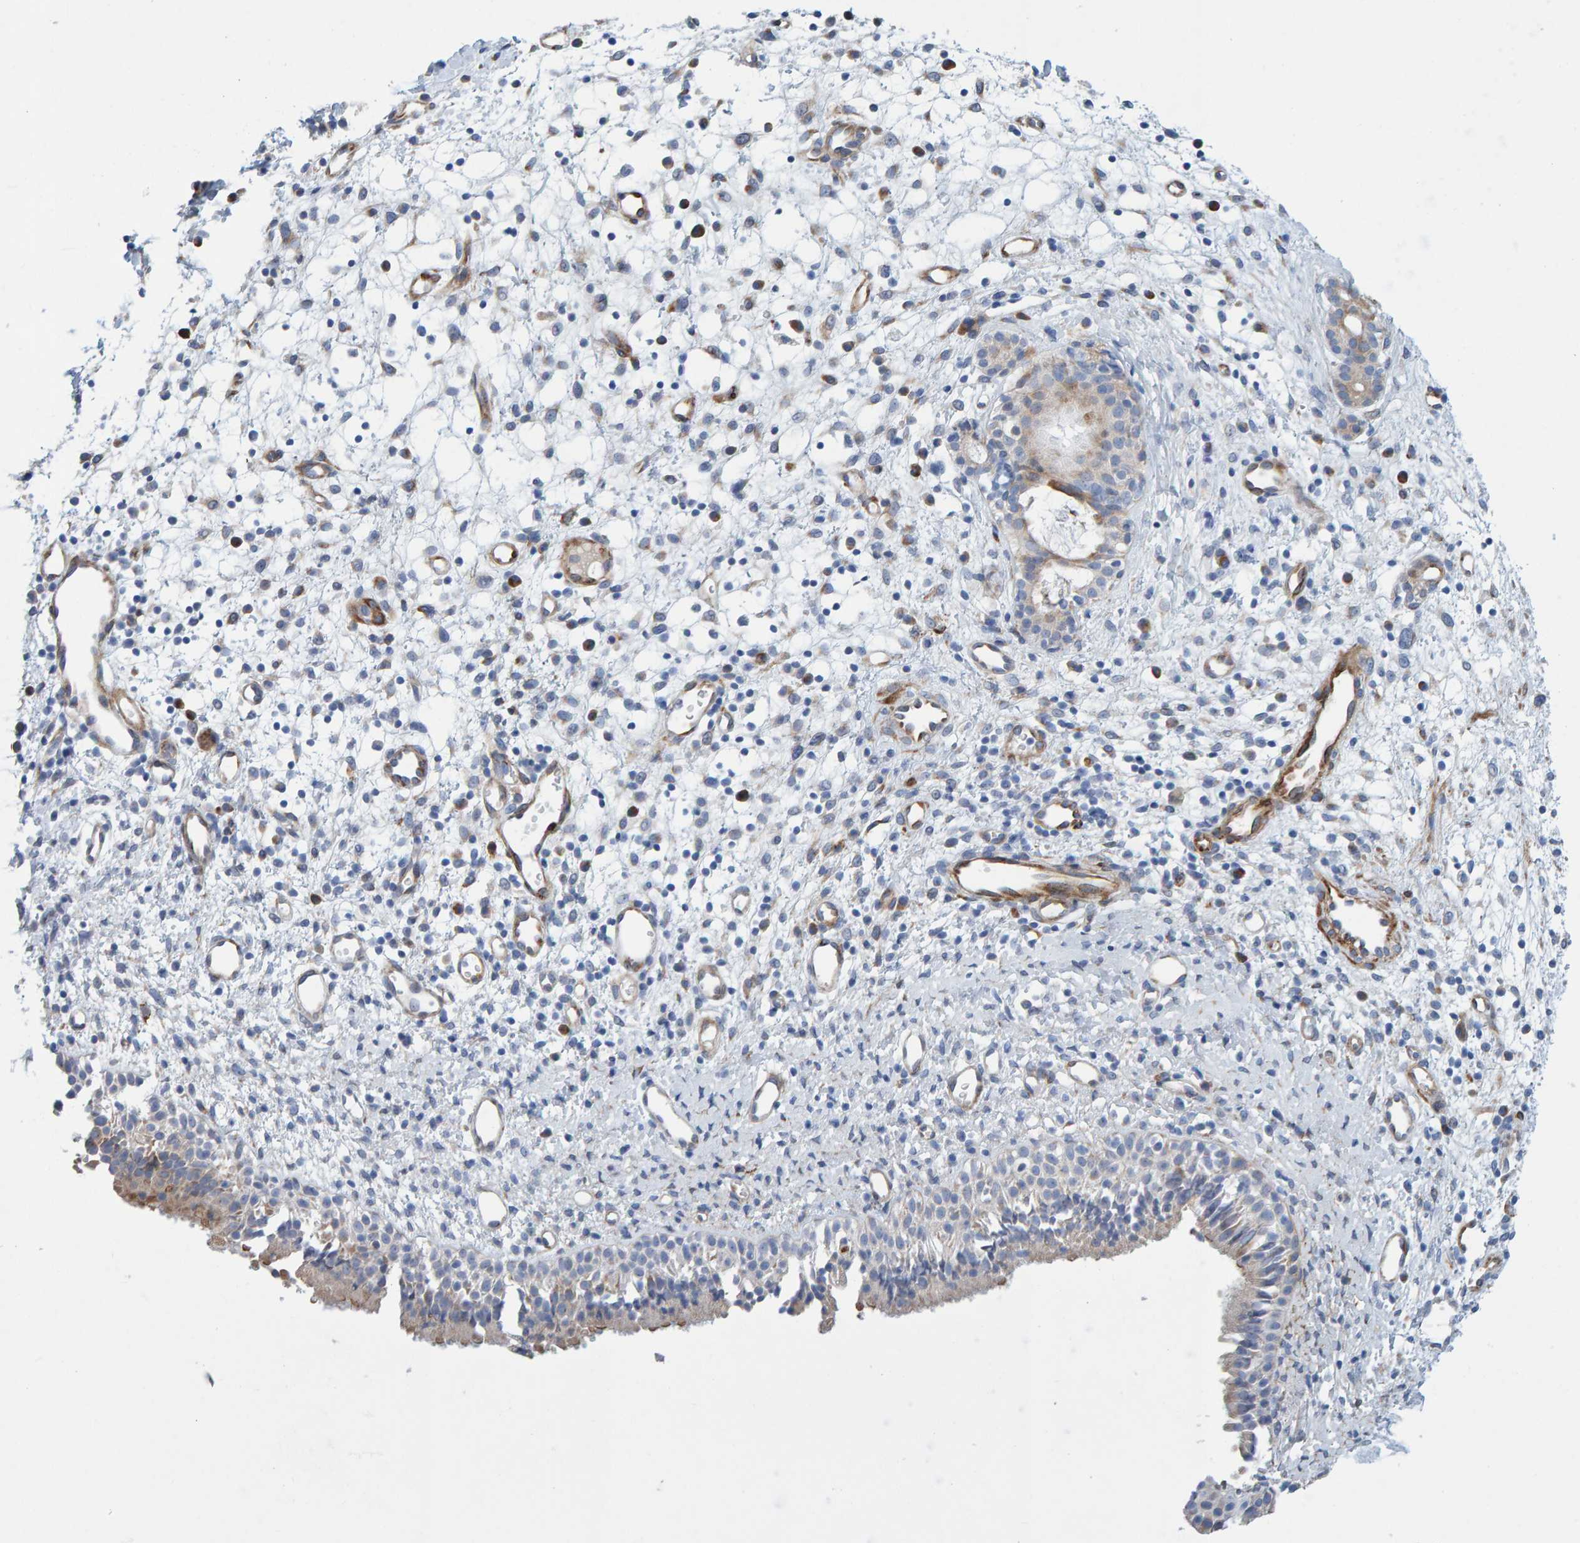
{"staining": {"intensity": "weak", "quantity": "<25%", "location": "cytoplasmic/membranous"}, "tissue": "nasopharynx", "cell_type": "Respiratory epithelial cells", "image_type": "normal", "snomed": [{"axis": "morphology", "description": "Normal tissue, NOS"}, {"axis": "topography", "description": "Nasopharynx"}], "caption": "Protein analysis of unremarkable nasopharynx shows no significant expression in respiratory epithelial cells.", "gene": "MMP16", "patient": {"sex": "male", "age": 22}}